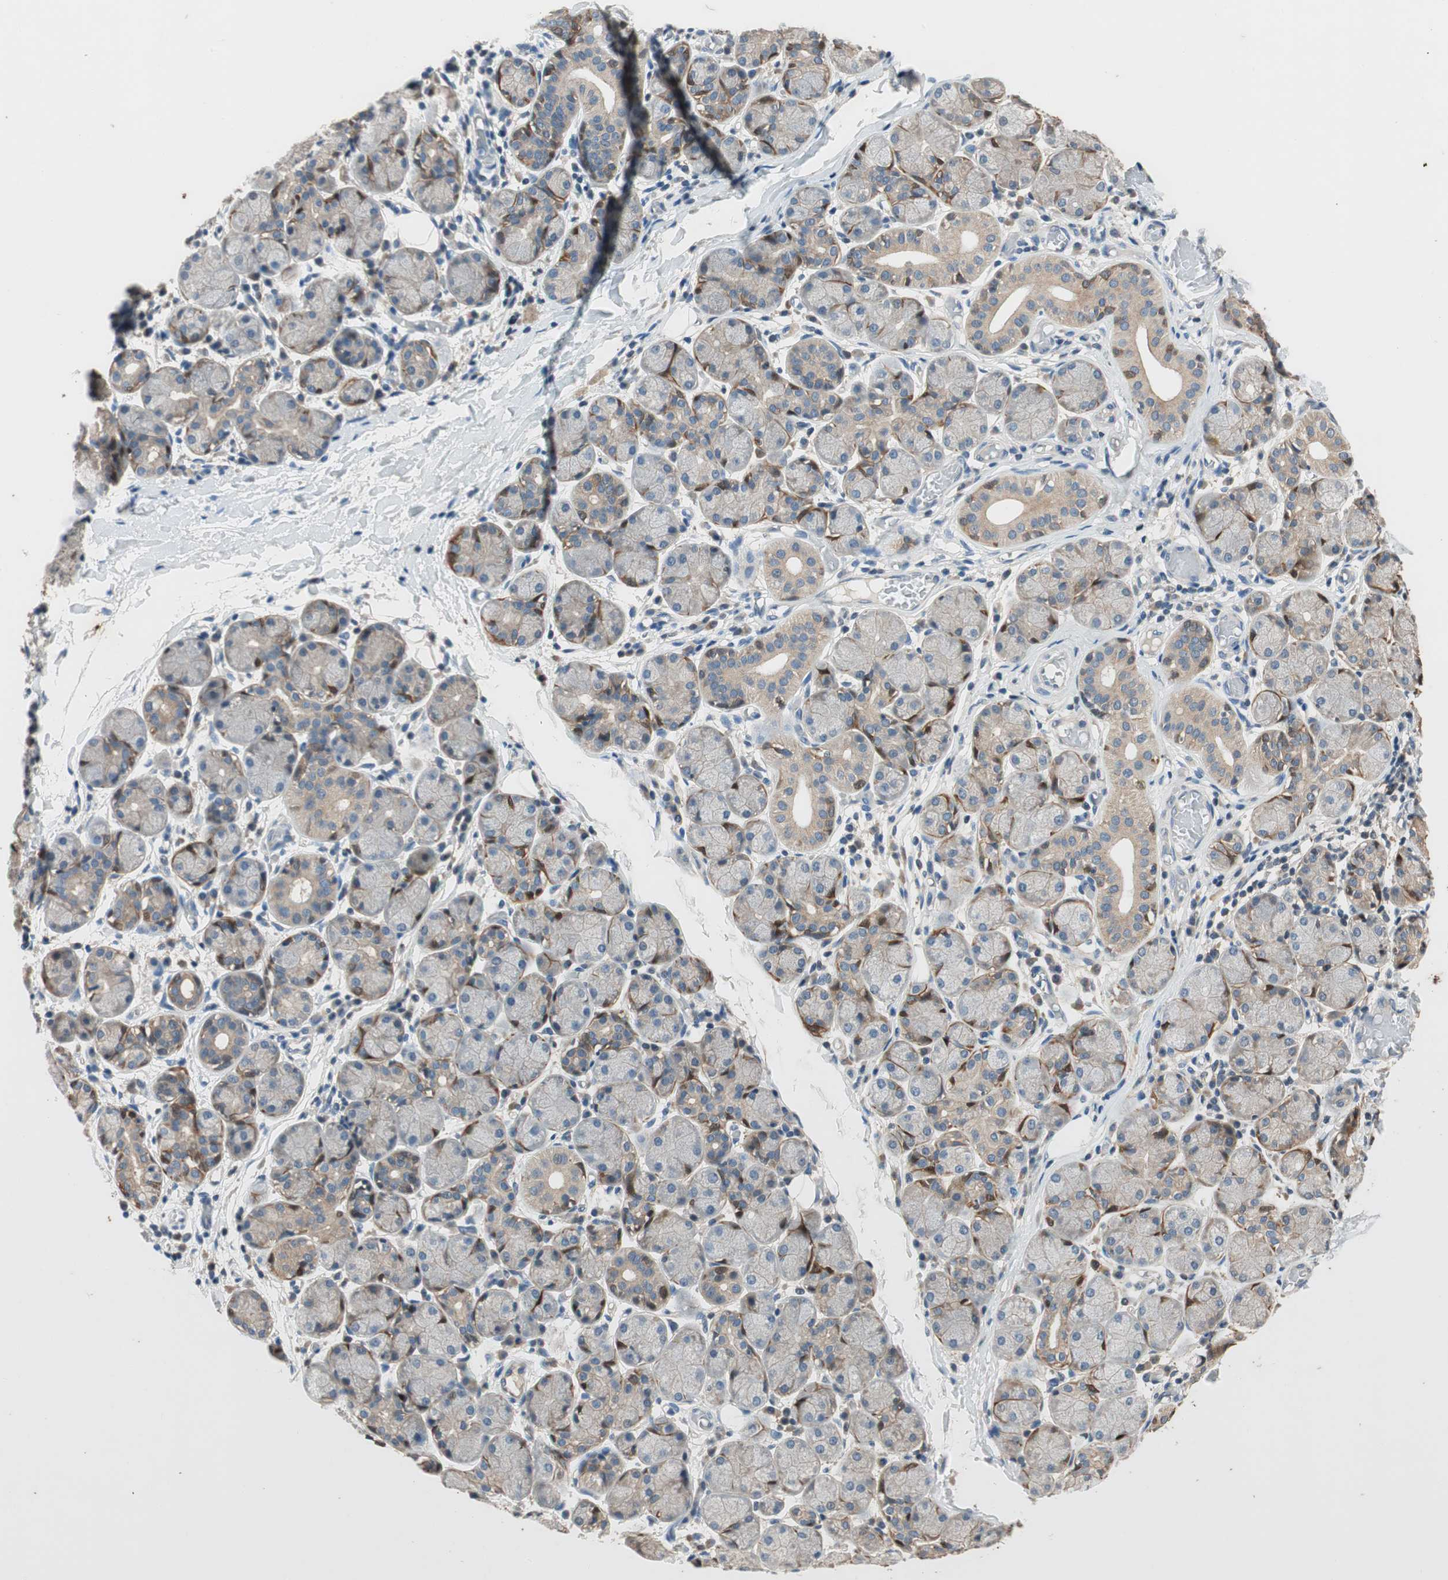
{"staining": {"intensity": "weak", "quantity": "25%-75%", "location": "cytoplasmic/membranous"}, "tissue": "salivary gland", "cell_type": "Glandular cells", "image_type": "normal", "snomed": [{"axis": "morphology", "description": "Normal tissue, NOS"}, {"axis": "topography", "description": "Salivary gland"}], "caption": "This image reveals IHC staining of unremarkable salivary gland, with low weak cytoplasmic/membranous staining in about 25%-75% of glandular cells.", "gene": "SERPINB5", "patient": {"sex": "female", "age": 24}}